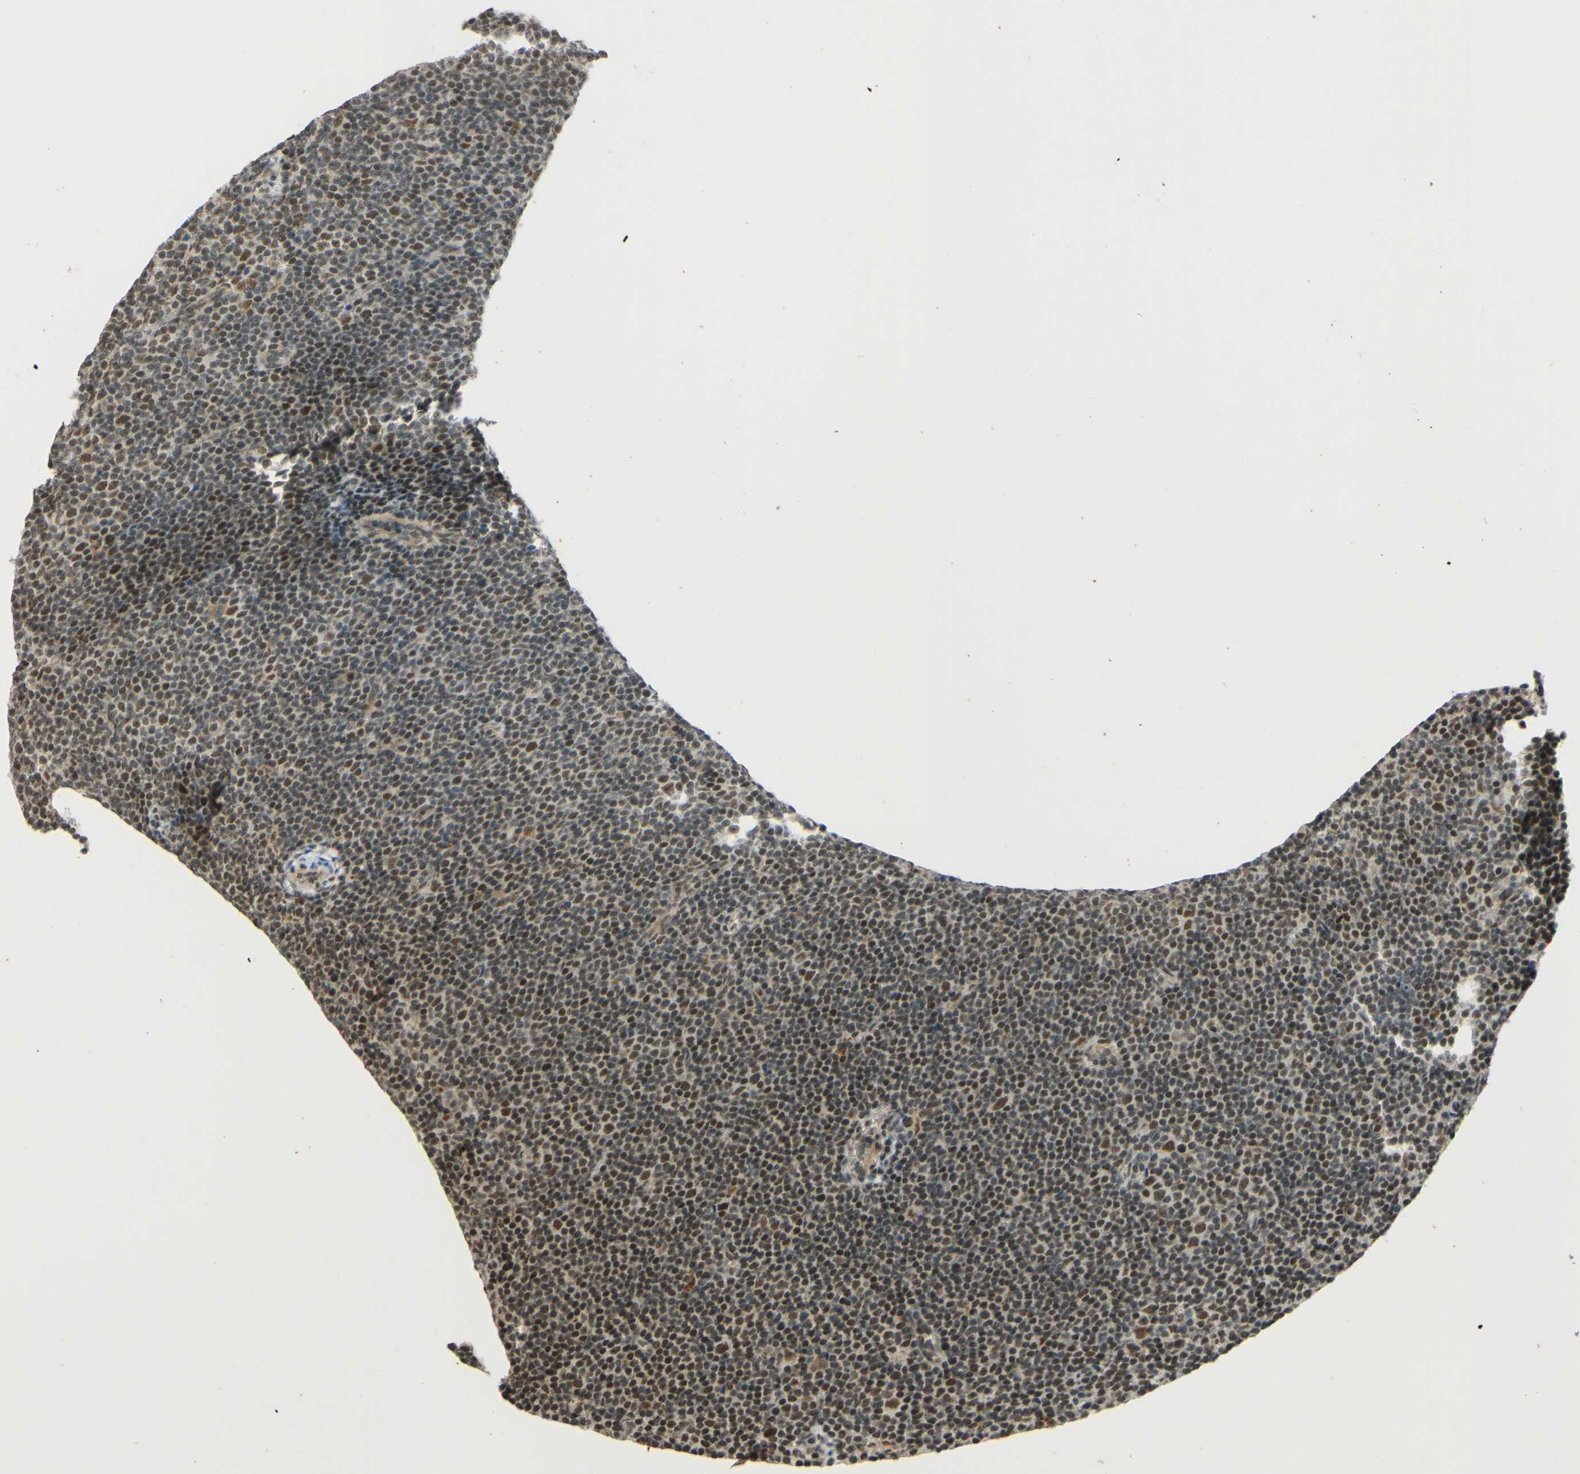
{"staining": {"intensity": "moderate", "quantity": "25%-75%", "location": "nuclear"}, "tissue": "lymphoma", "cell_type": "Tumor cells", "image_type": "cancer", "snomed": [{"axis": "morphology", "description": "Malignant lymphoma, non-Hodgkin's type, Low grade"}, {"axis": "topography", "description": "Lymph node"}], "caption": "Lymphoma stained for a protein (brown) displays moderate nuclear positive positivity in approximately 25%-75% of tumor cells.", "gene": "SMARCB1", "patient": {"sex": "female", "age": 67}}